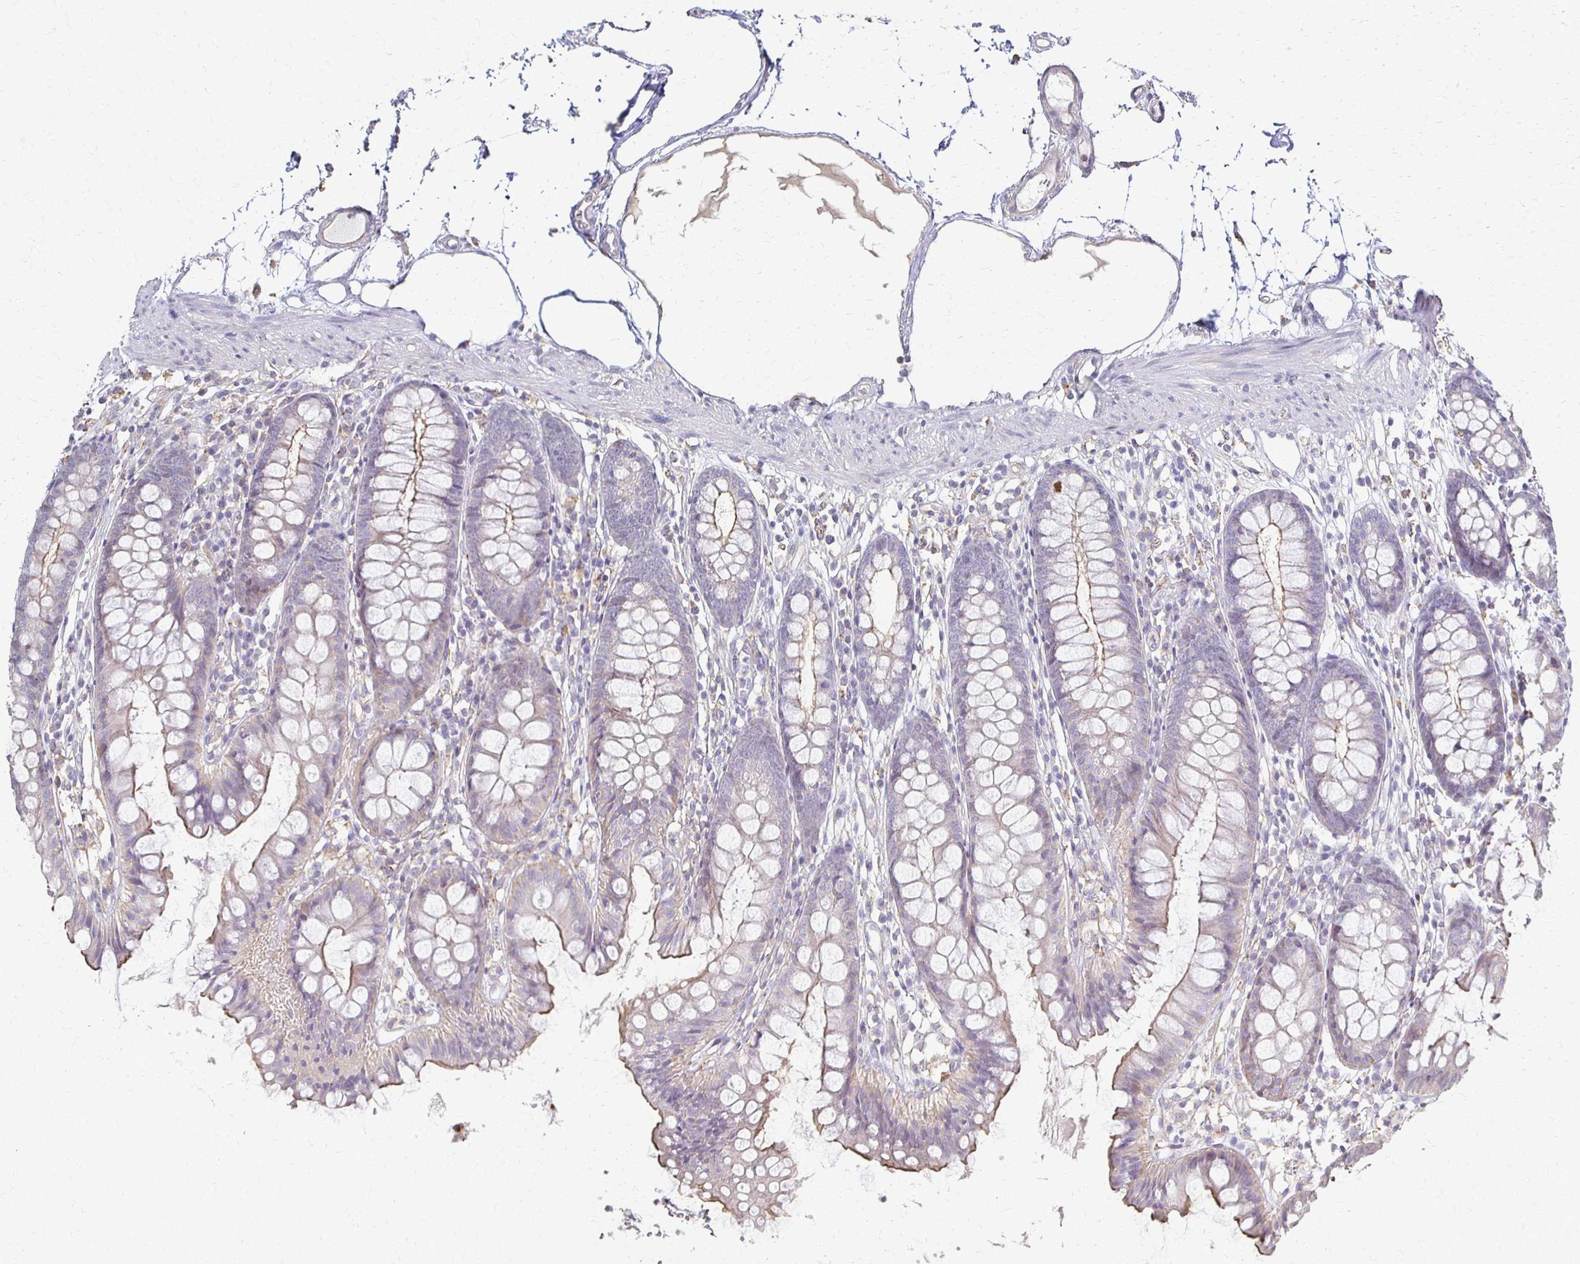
{"staining": {"intensity": "negative", "quantity": "none", "location": "none"}, "tissue": "colon", "cell_type": "Endothelial cells", "image_type": "normal", "snomed": [{"axis": "morphology", "description": "Normal tissue, NOS"}, {"axis": "topography", "description": "Colon"}], "caption": "Immunohistochemistry (IHC) photomicrograph of benign colon: colon stained with DAB (3,3'-diaminobenzidine) shows no significant protein staining in endothelial cells.", "gene": "C1QTNF7", "patient": {"sex": "female", "age": 84}}